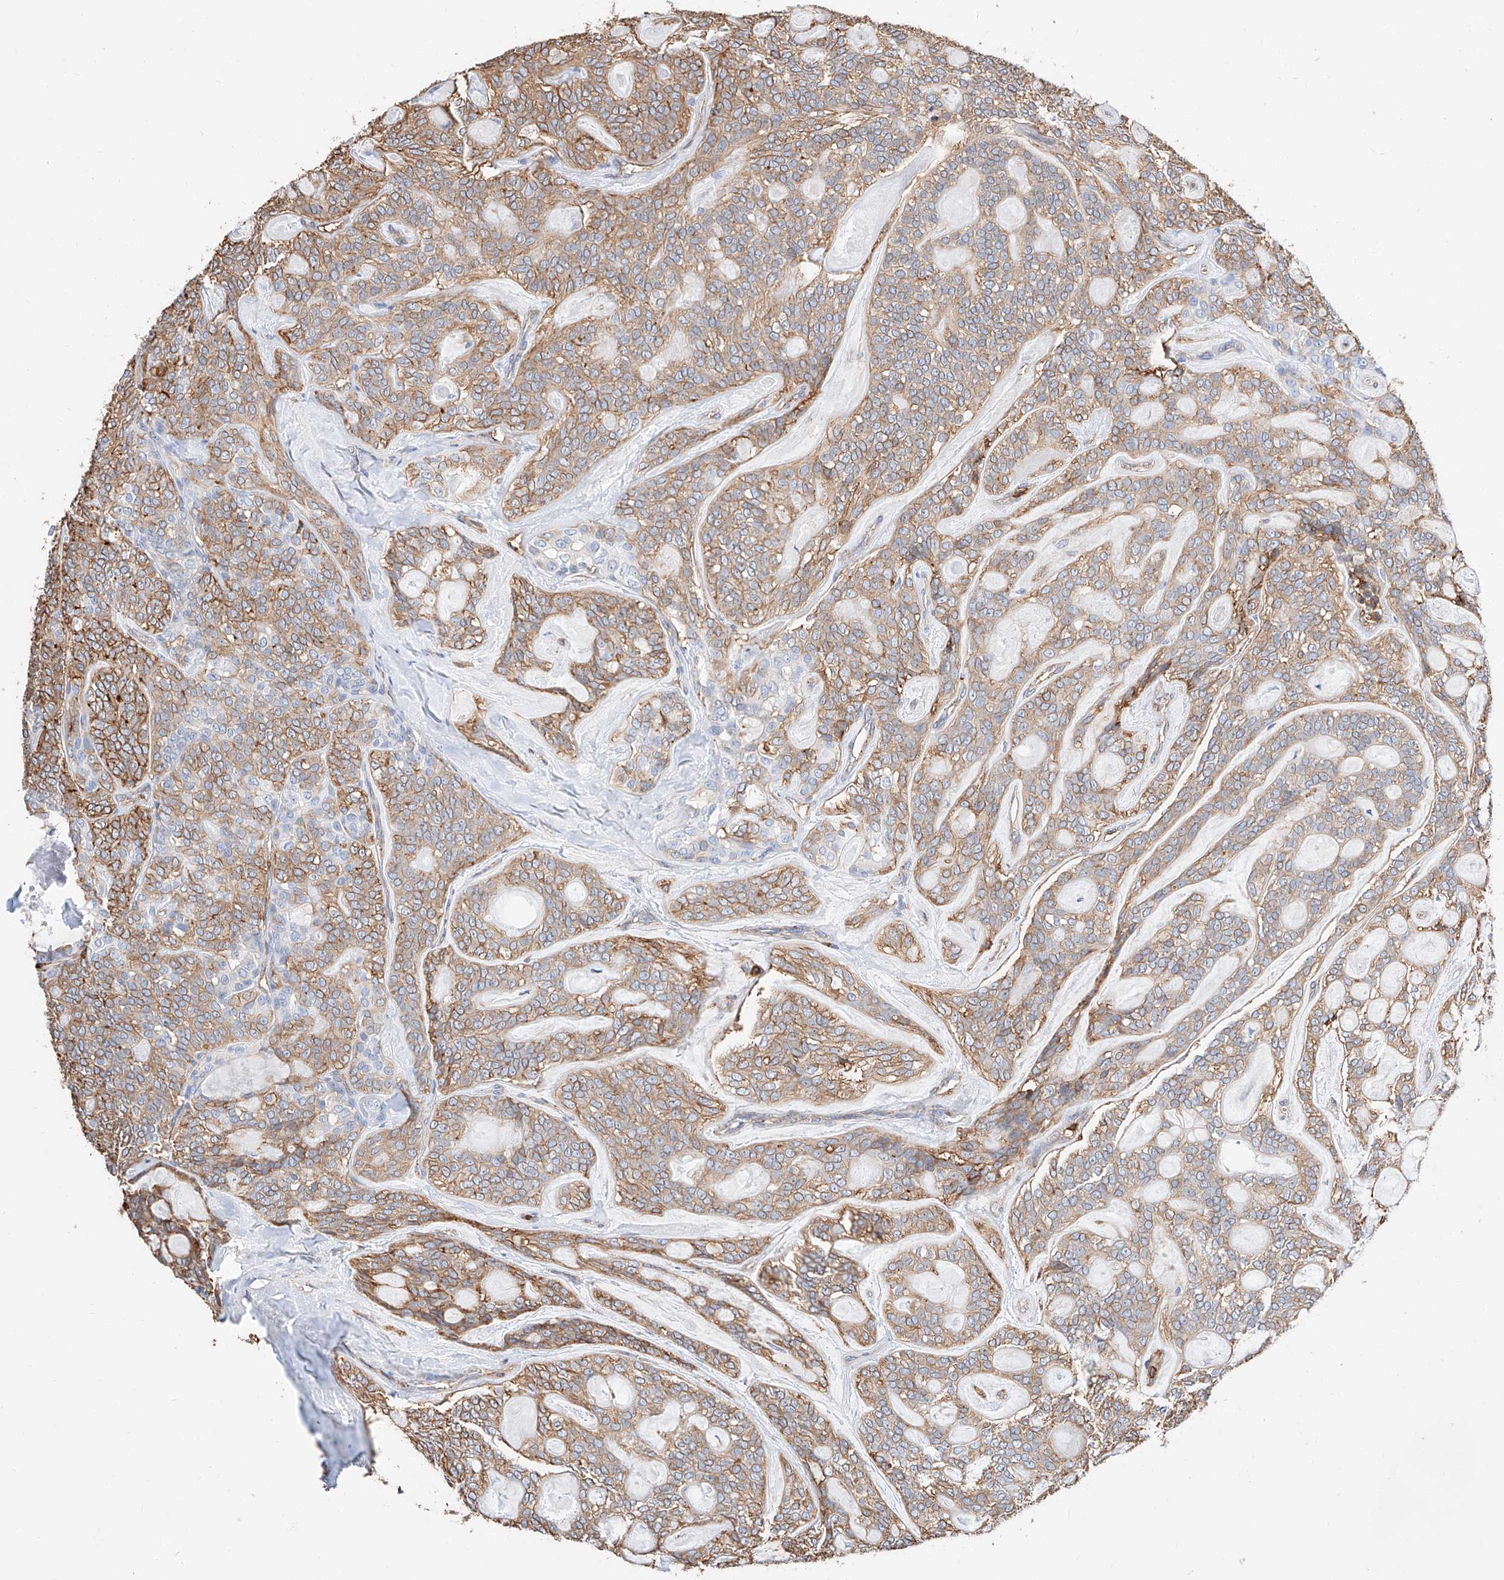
{"staining": {"intensity": "moderate", "quantity": ">75%", "location": "cytoplasmic/membranous"}, "tissue": "head and neck cancer", "cell_type": "Tumor cells", "image_type": "cancer", "snomed": [{"axis": "morphology", "description": "Adenocarcinoma, NOS"}, {"axis": "topography", "description": "Head-Neck"}], "caption": "Head and neck cancer (adenocarcinoma) was stained to show a protein in brown. There is medium levels of moderate cytoplasmic/membranous staining in approximately >75% of tumor cells.", "gene": "WFS1", "patient": {"sex": "male", "age": 66}}